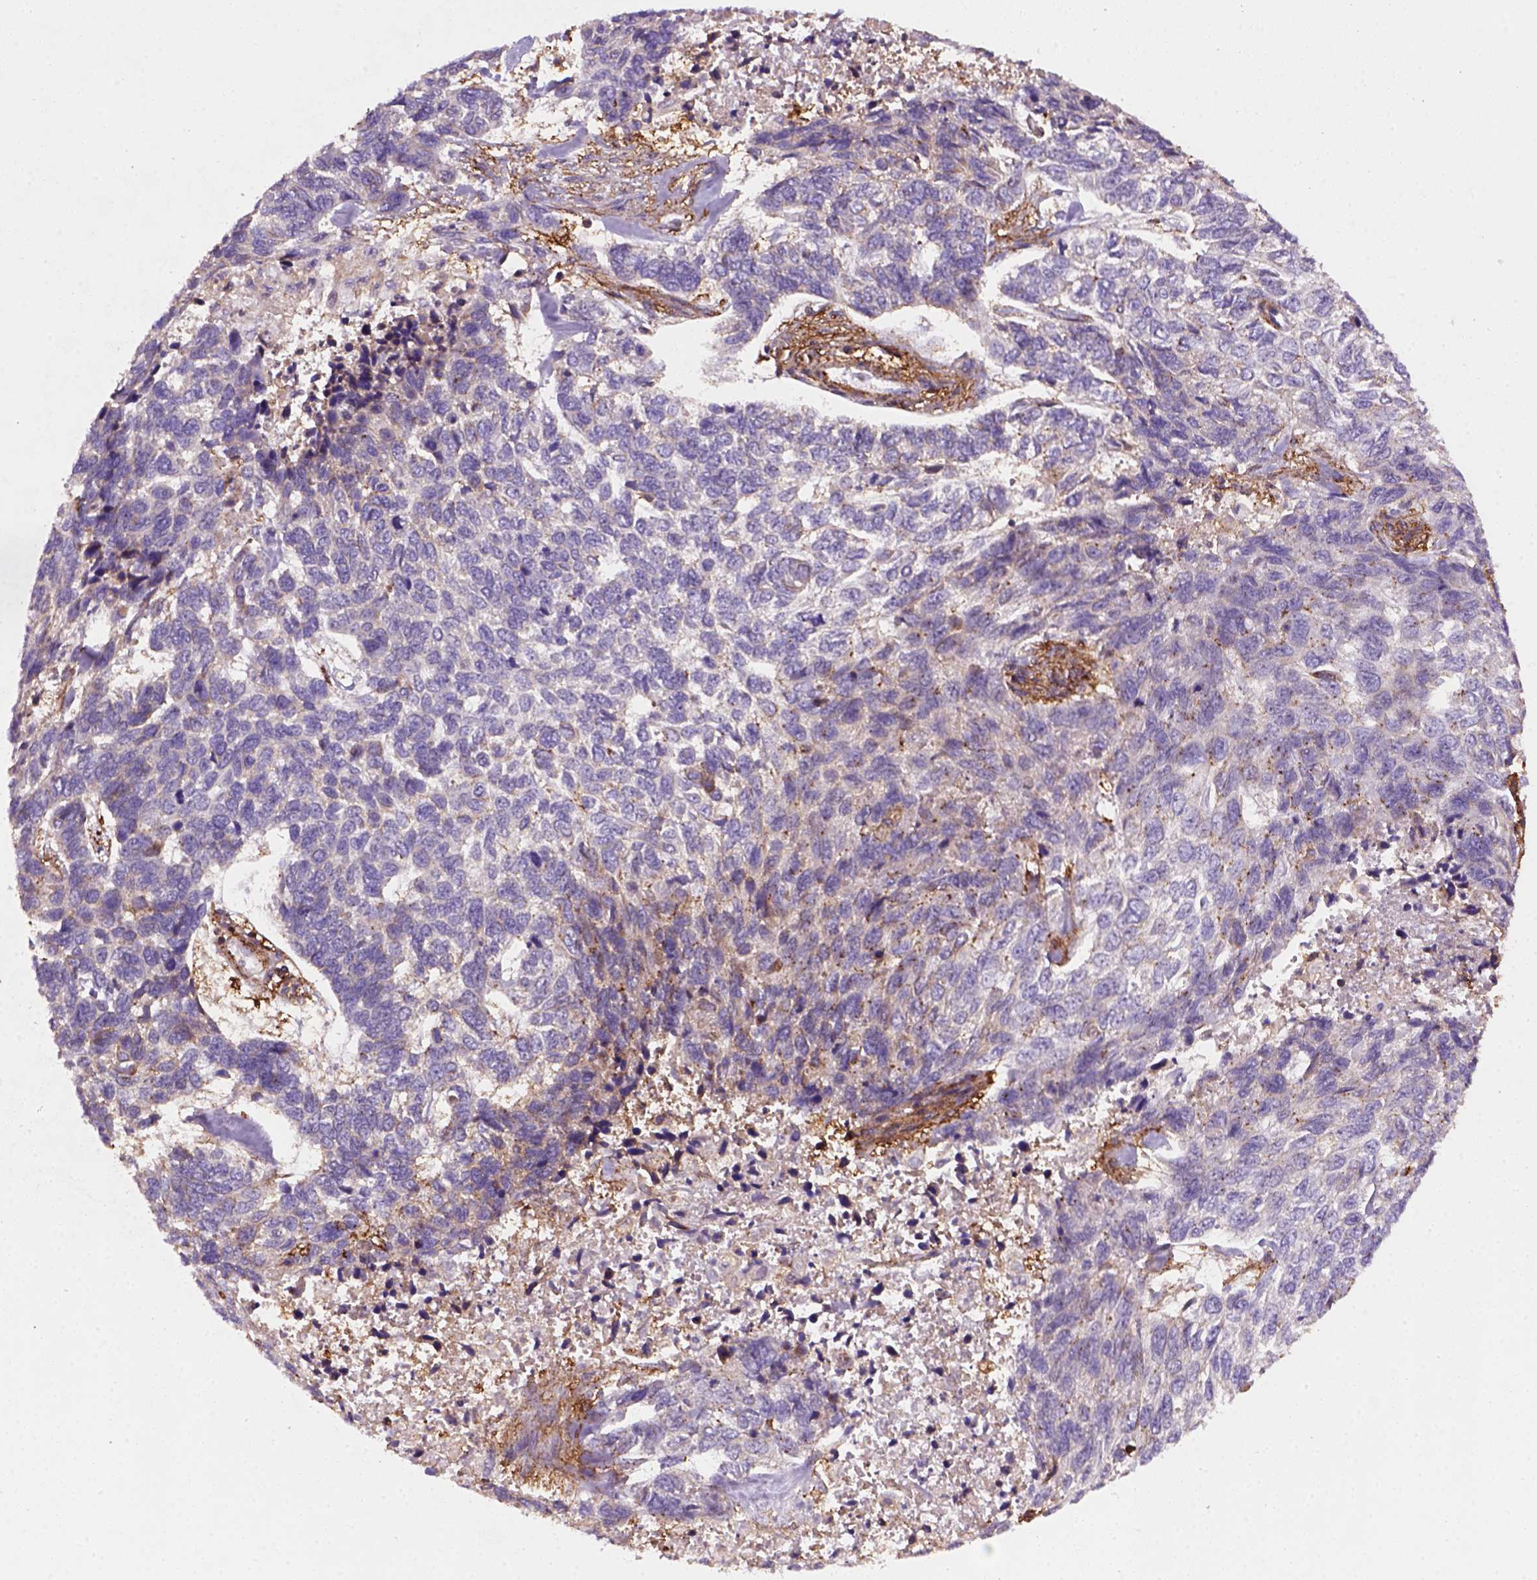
{"staining": {"intensity": "negative", "quantity": "none", "location": "none"}, "tissue": "skin cancer", "cell_type": "Tumor cells", "image_type": "cancer", "snomed": [{"axis": "morphology", "description": "Basal cell carcinoma"}, {"axis": "topography", "description": "Skin"}], "caption": "The IHC micrograph has no significant staining in tumor cells of basal cell carcinoma (skin) tissue.", "gene": "GPRC5D", "patient": {"sex": "female", "age": 65}}